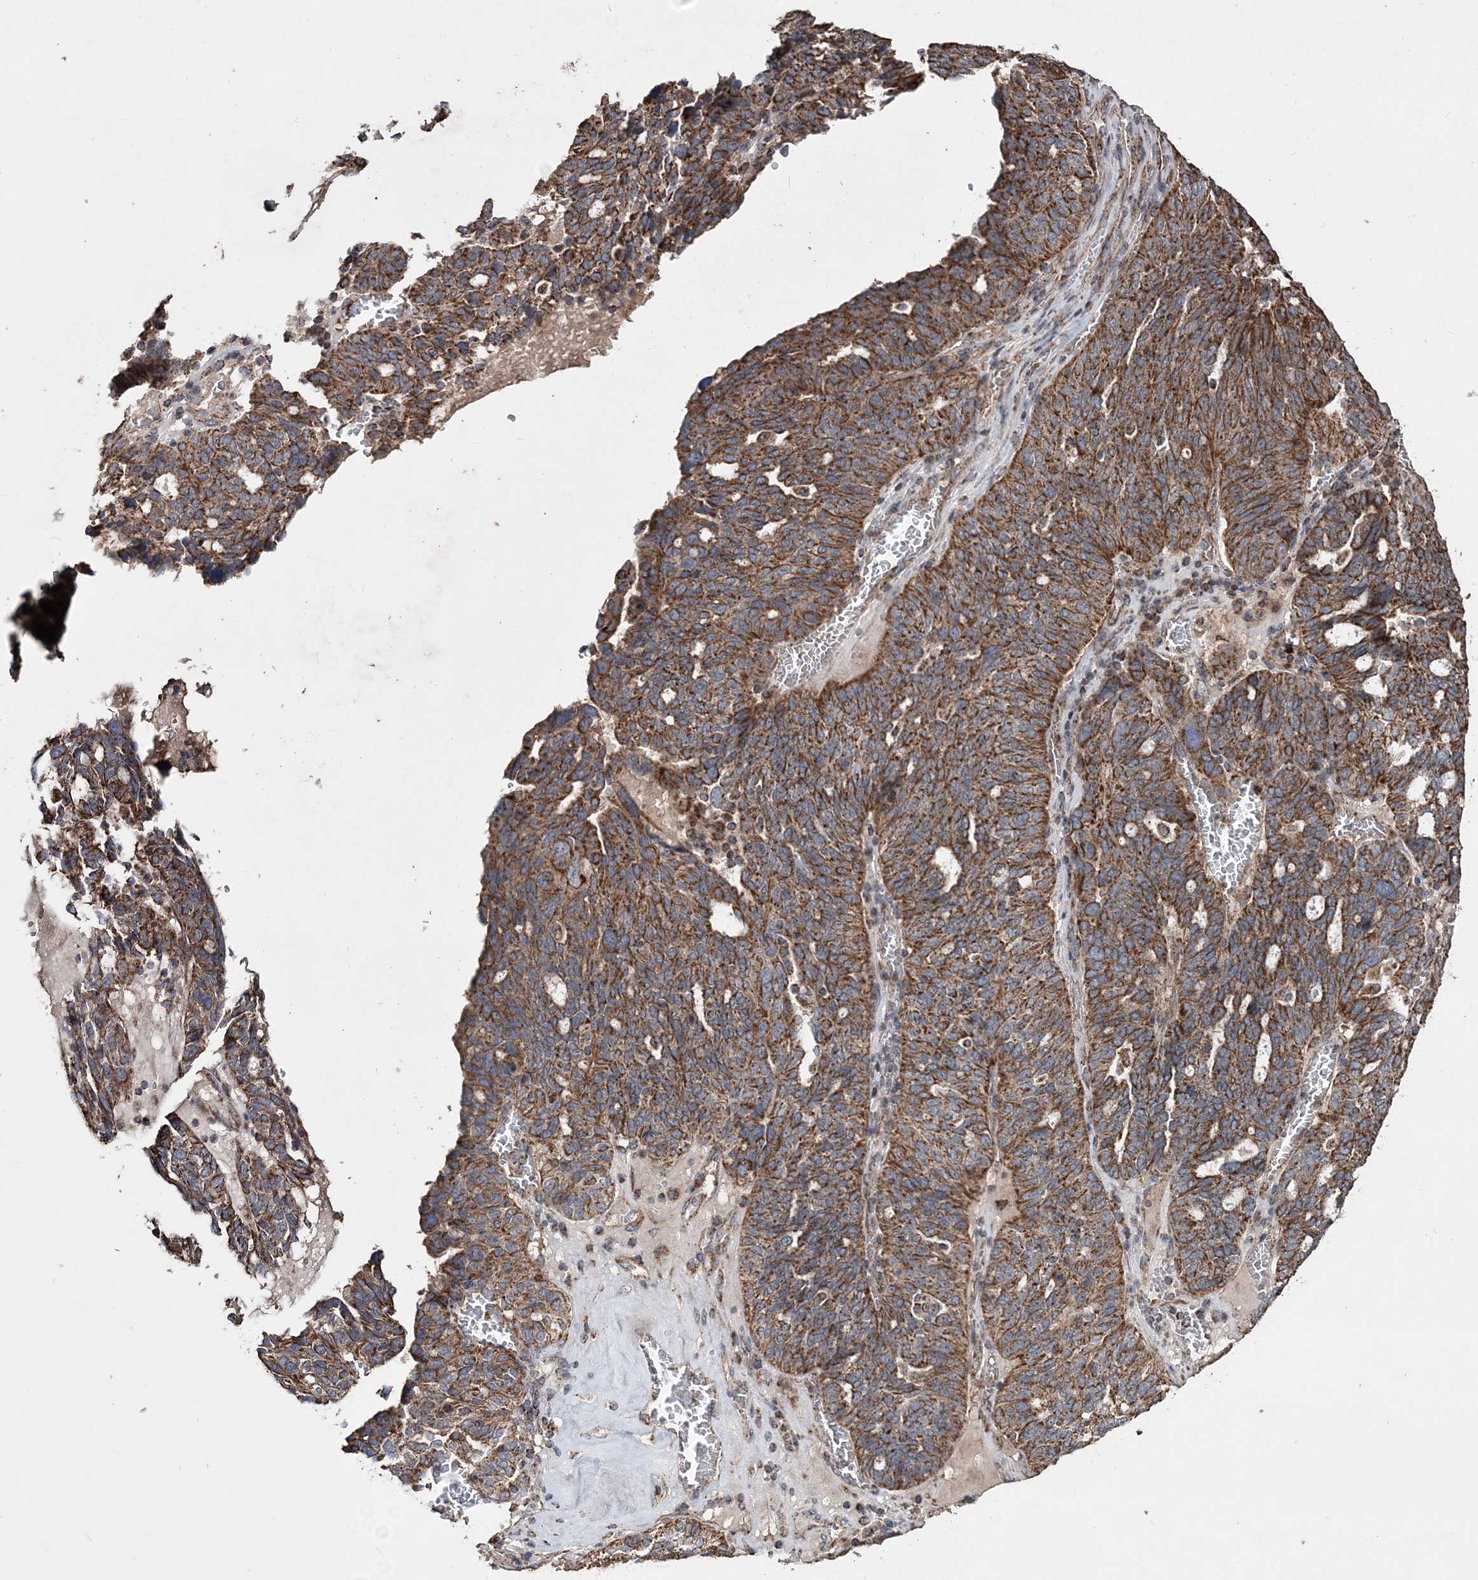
{"staining": {"intensity": "strong", "quantity": ">75%", "location": "cytoplasmic/membranous"}, "tissue": "ovarian cancer", "cell_type": "Tumor cells", "image_type": "cancer", "snomed": [{"axis": "morphology", "description": "Cystadenocarcinoma, serous, NOS"}, {"axis": "topography", "description": "Ovary"}], "caption": "This photomicrograph reveals ovarian serous cystadenocarcinoma stained with IHC to label a protein in brown. The cytoplasmic/membranous of tumor cells show strong positivity for the protein. Nuclei are counter-stained blue.", "gene": "POC5", "patient": {"sex": "female", "age": 59}}